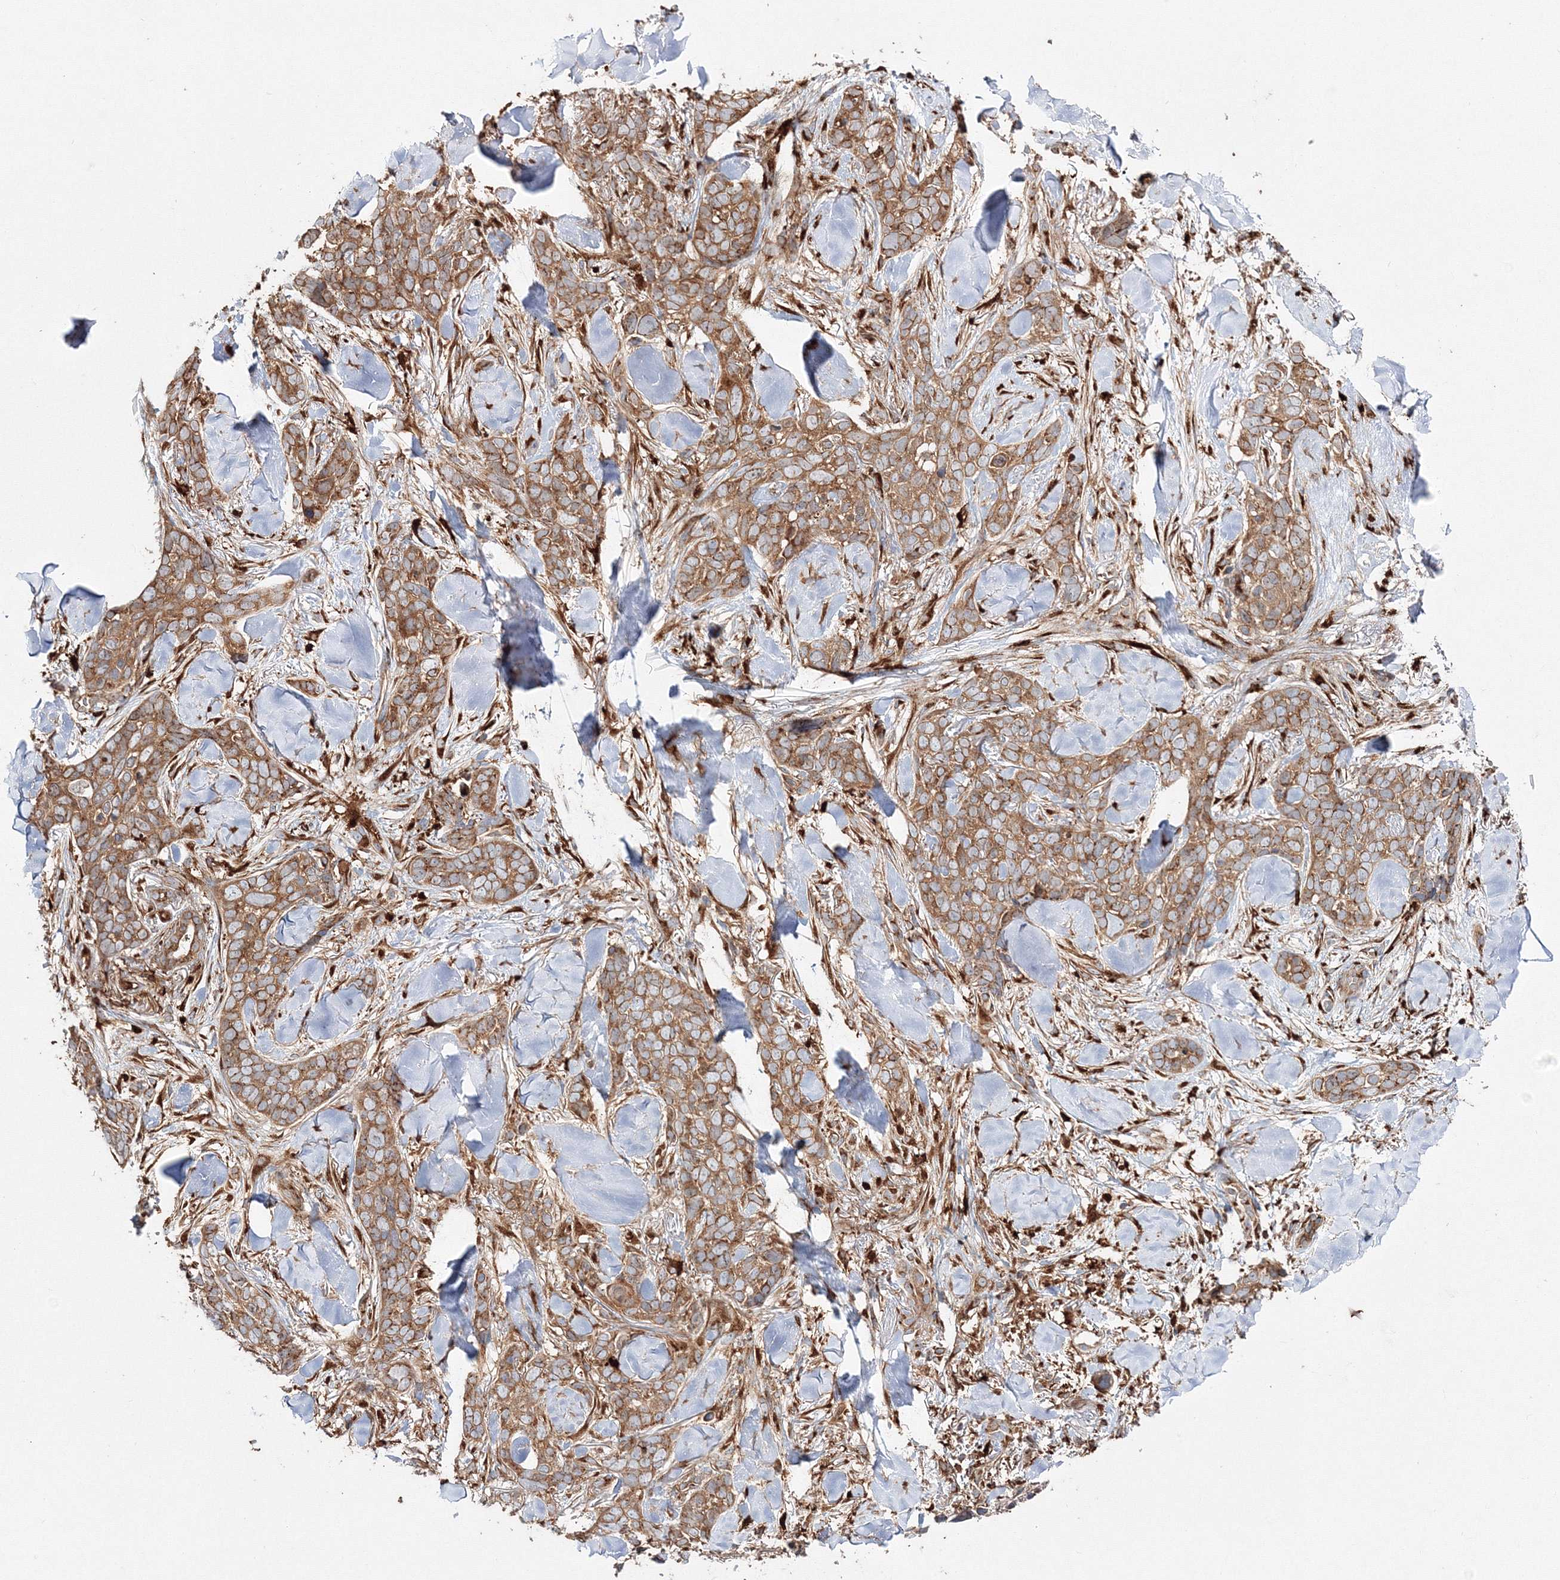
{"staining": {"intensity": "moderate", "quantity": ">75%", "location": "cytoplasmic/membranous"}, "tissue": "skin cancer", "cell_type": "Tumor cells", "image_type": "cancer", "snomed": [{"axis": "morphology", "description": "Basal cell carcinoma"}, {"axis": "topography", "description": "Skin"}], "caption": "Moderate cytoplasmic/membranous expression for a protein is seen in approximately >75% of tumor cells of skin basal cell carcinoma using immunohistochemistry.", "gene": "ARCN1", "patient": {"sex": "female", "age": 82}}